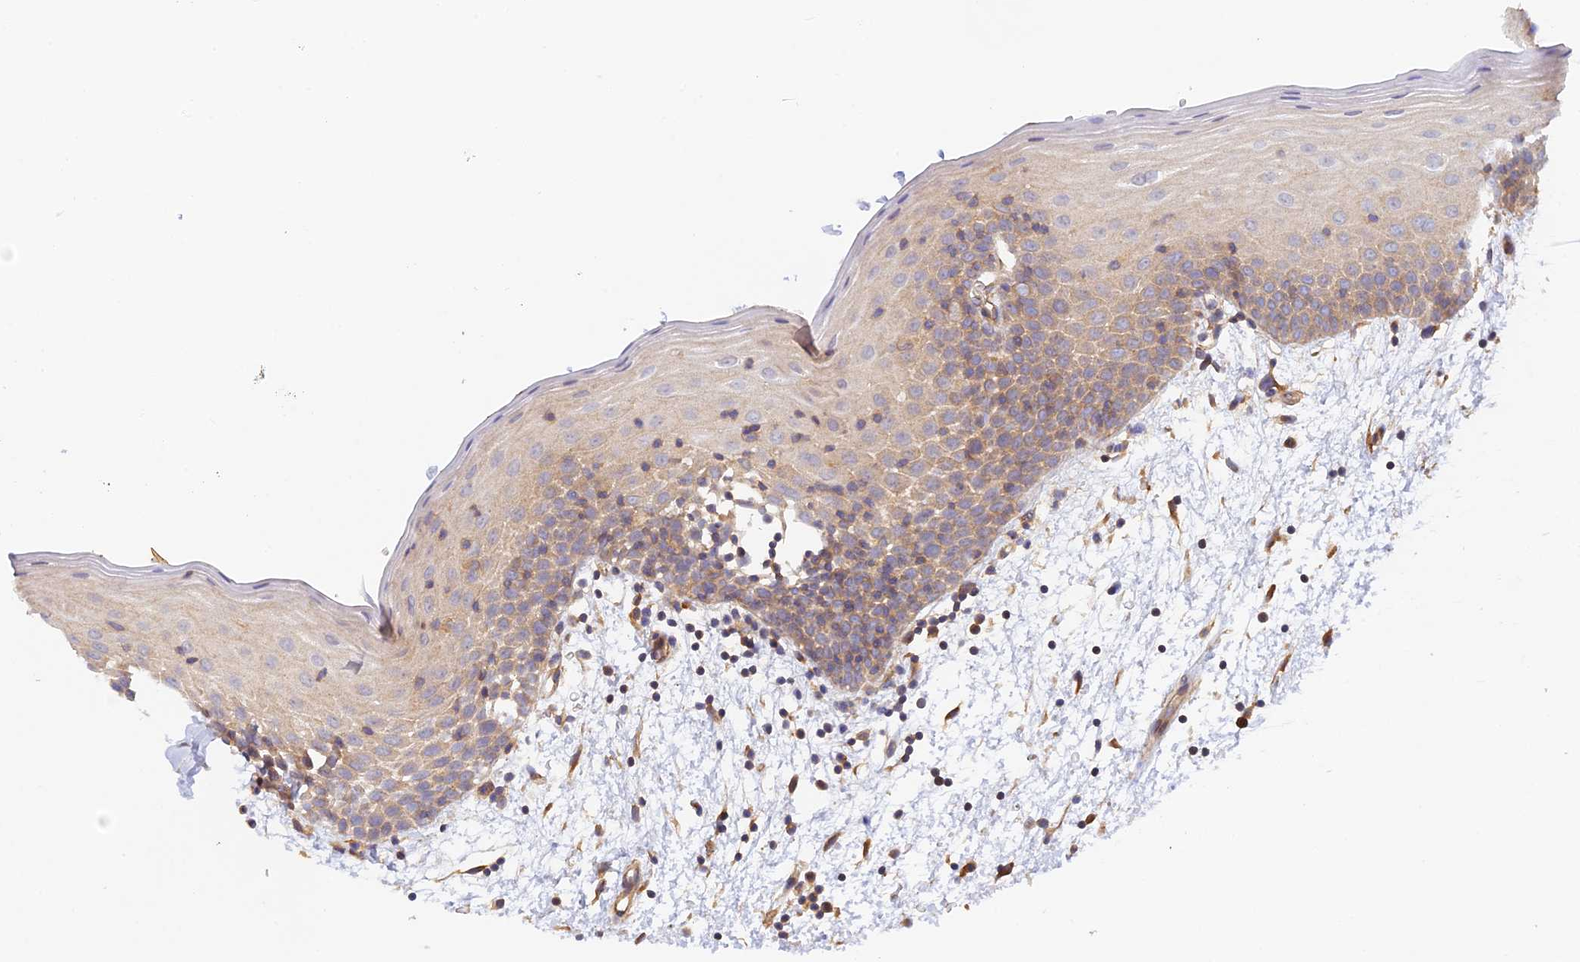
{"staining": {"intensity": "weak", "quantity": ">75%", "location": "cytoplasmic/membranous"}, "tissue": "oral mucosa", "cell_type": "Squamous epithelial cells", "image_type": "normal", "snomed": [{"axis": "morphology", "description": "Normal tissue, NOS"}, {"axis": "topography", "description": "Skeletal muscle"}, {"axis": "topography", "description": "Oral tissue"}, {"axis": "topography", "description": "Salivary gland"}, {"axis": "topography", "description": "Peripheral nerve tissue"}], "caption": "A photomicrograph of oral mucosa stained for a protein demonstrates weak cytoplasmic/membranous brown staining in squamous epithelial cells. (DAB (3,3'-diaminobenzidine) = brown stain, brightfield microscopy at high magnification).", "gene": "MYO9A", "patient": {"sex": "male", "age": 54}}